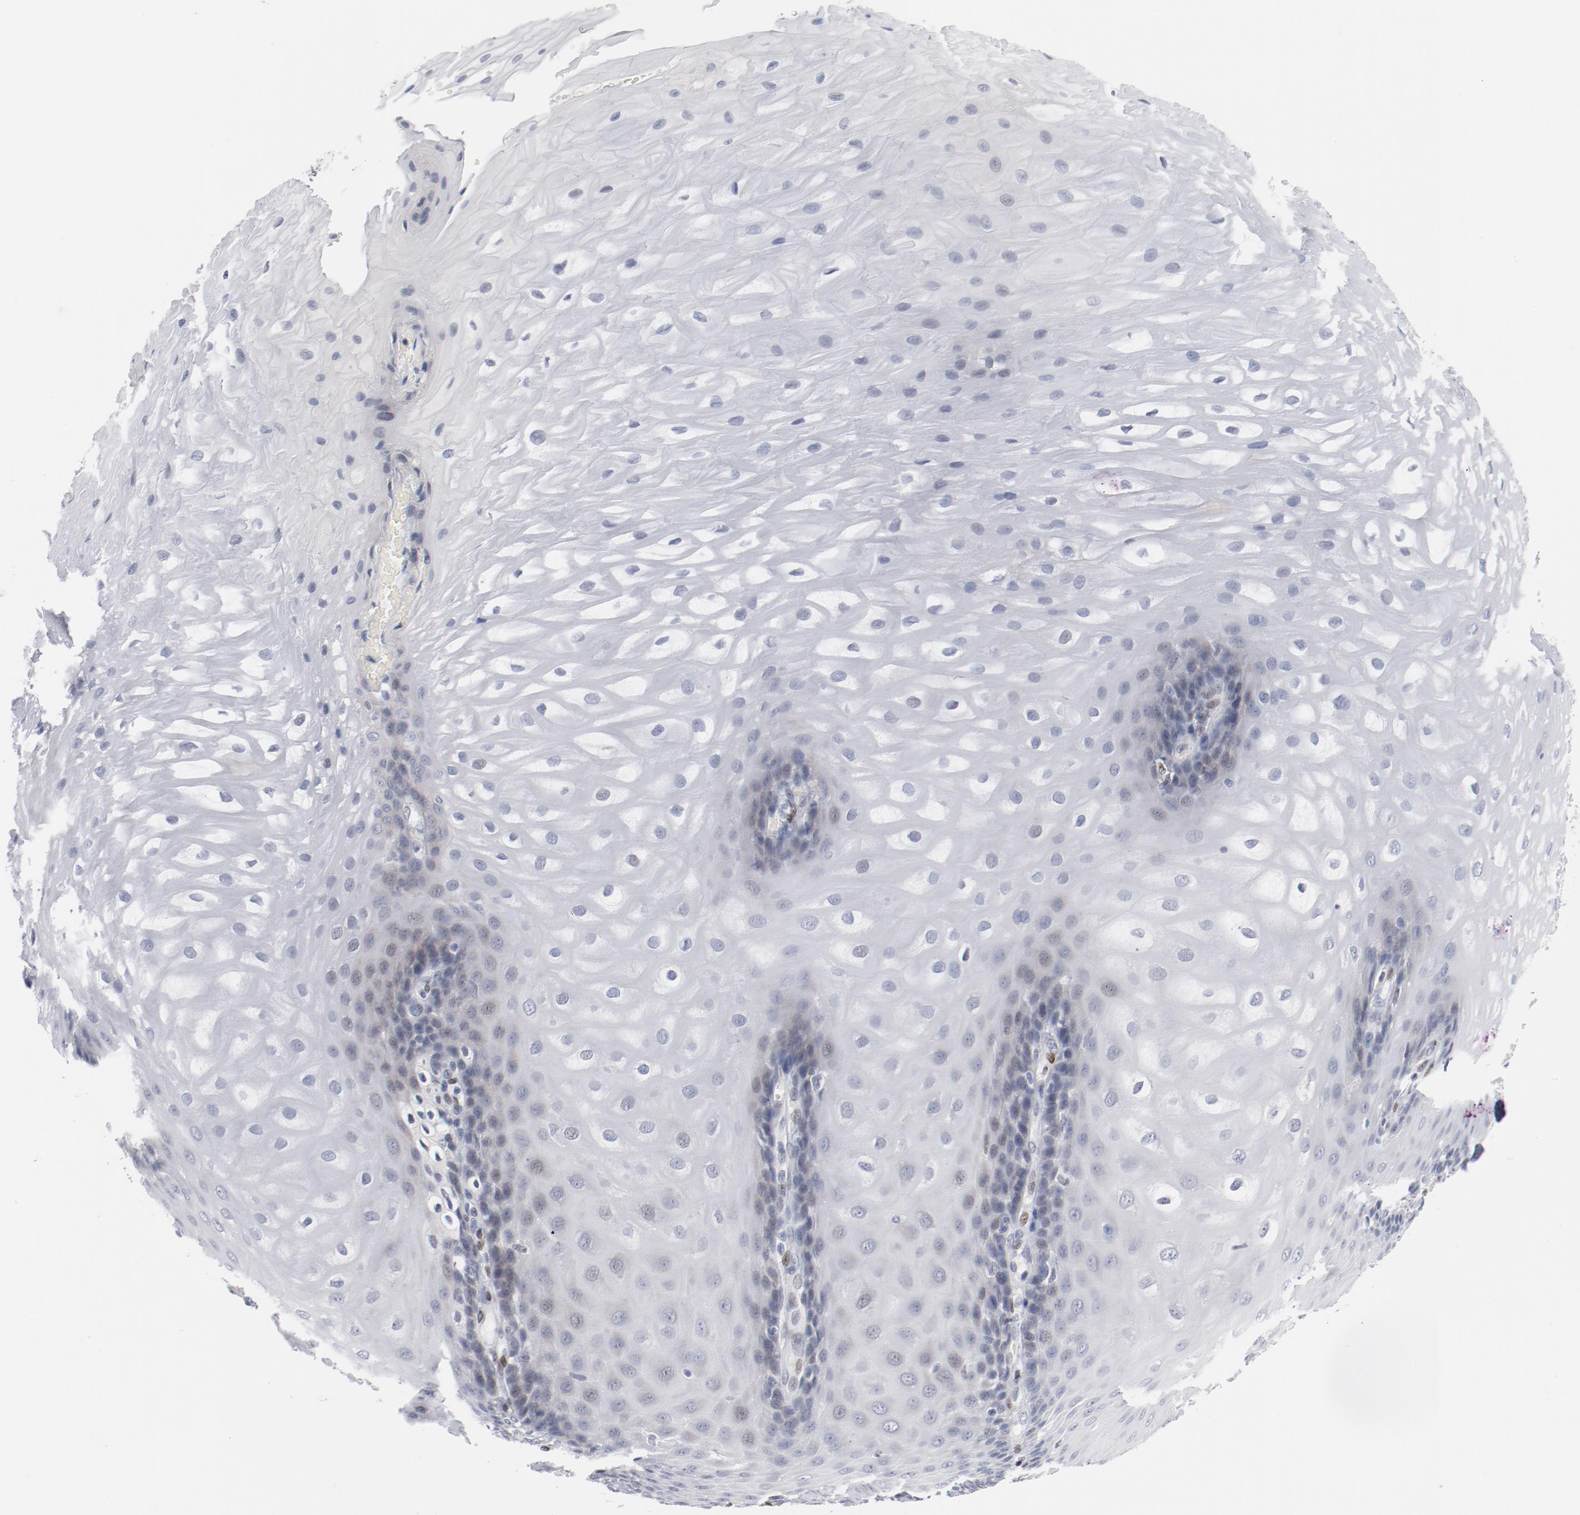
{"staining": {"intensity": "negative", "quantity": "none", "location": "none"}, "tissue": "esophagus", "cell_type": "Squamous epithelial cells", "image_type": "normal", "snomed": [{"axis": "morphology", "description": "Normal tissue, NOS"}, {"axis": "morphology", "description": "Adenocarcinoma, NOS"}, {"axis": "topography", "description": "Esophagus"}, {"axis": "topography", "description": "Stomach"}], "caption": "DAB immunohistochemical staining of unremarkable human esophagus reveals no significant staining in squamous epithelial cells.", "gene": "ZEB2", "patient": {"sex": "male", "age": 62}}